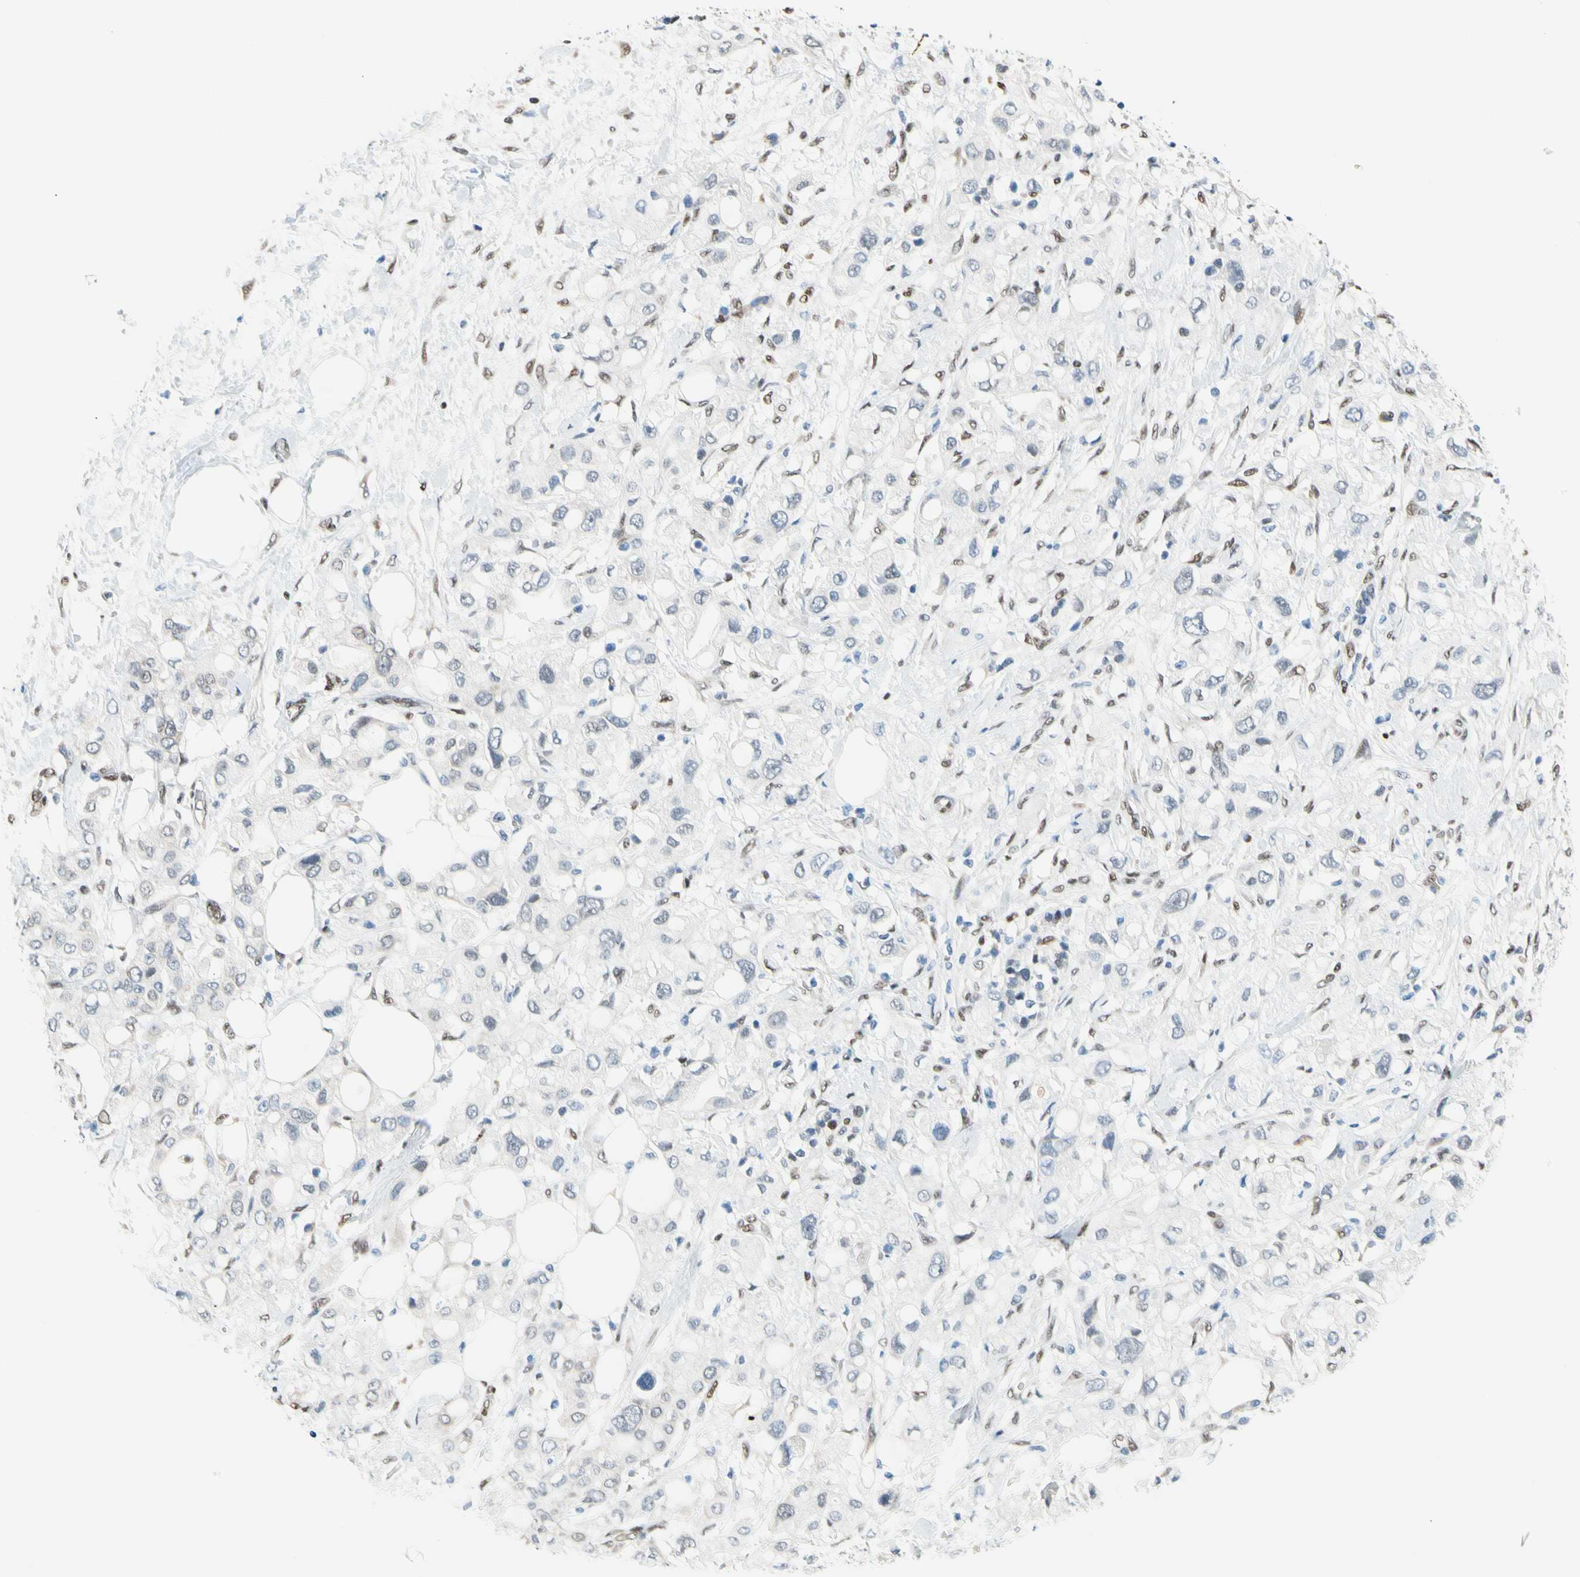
{"staining": {"intensity": "negative", "quantity": "none", "location": "none"}, "tissue": "pancreatic cancer", "cell_type": "Tumor cells", "image_type": "cancer", "snomed": [{"axis": "morphology", "description": "Adenocarcinoma, NOS"}, {"axis": "topography", "description": "Pancreas"}], "caption": "A photomicrograph of adenocarcinoma (pancreatic) stained for a protein demonstrates no brown staining in tumor cells.", "gene": "NFIA", "patient": {"sex": "female", "age": 56}}